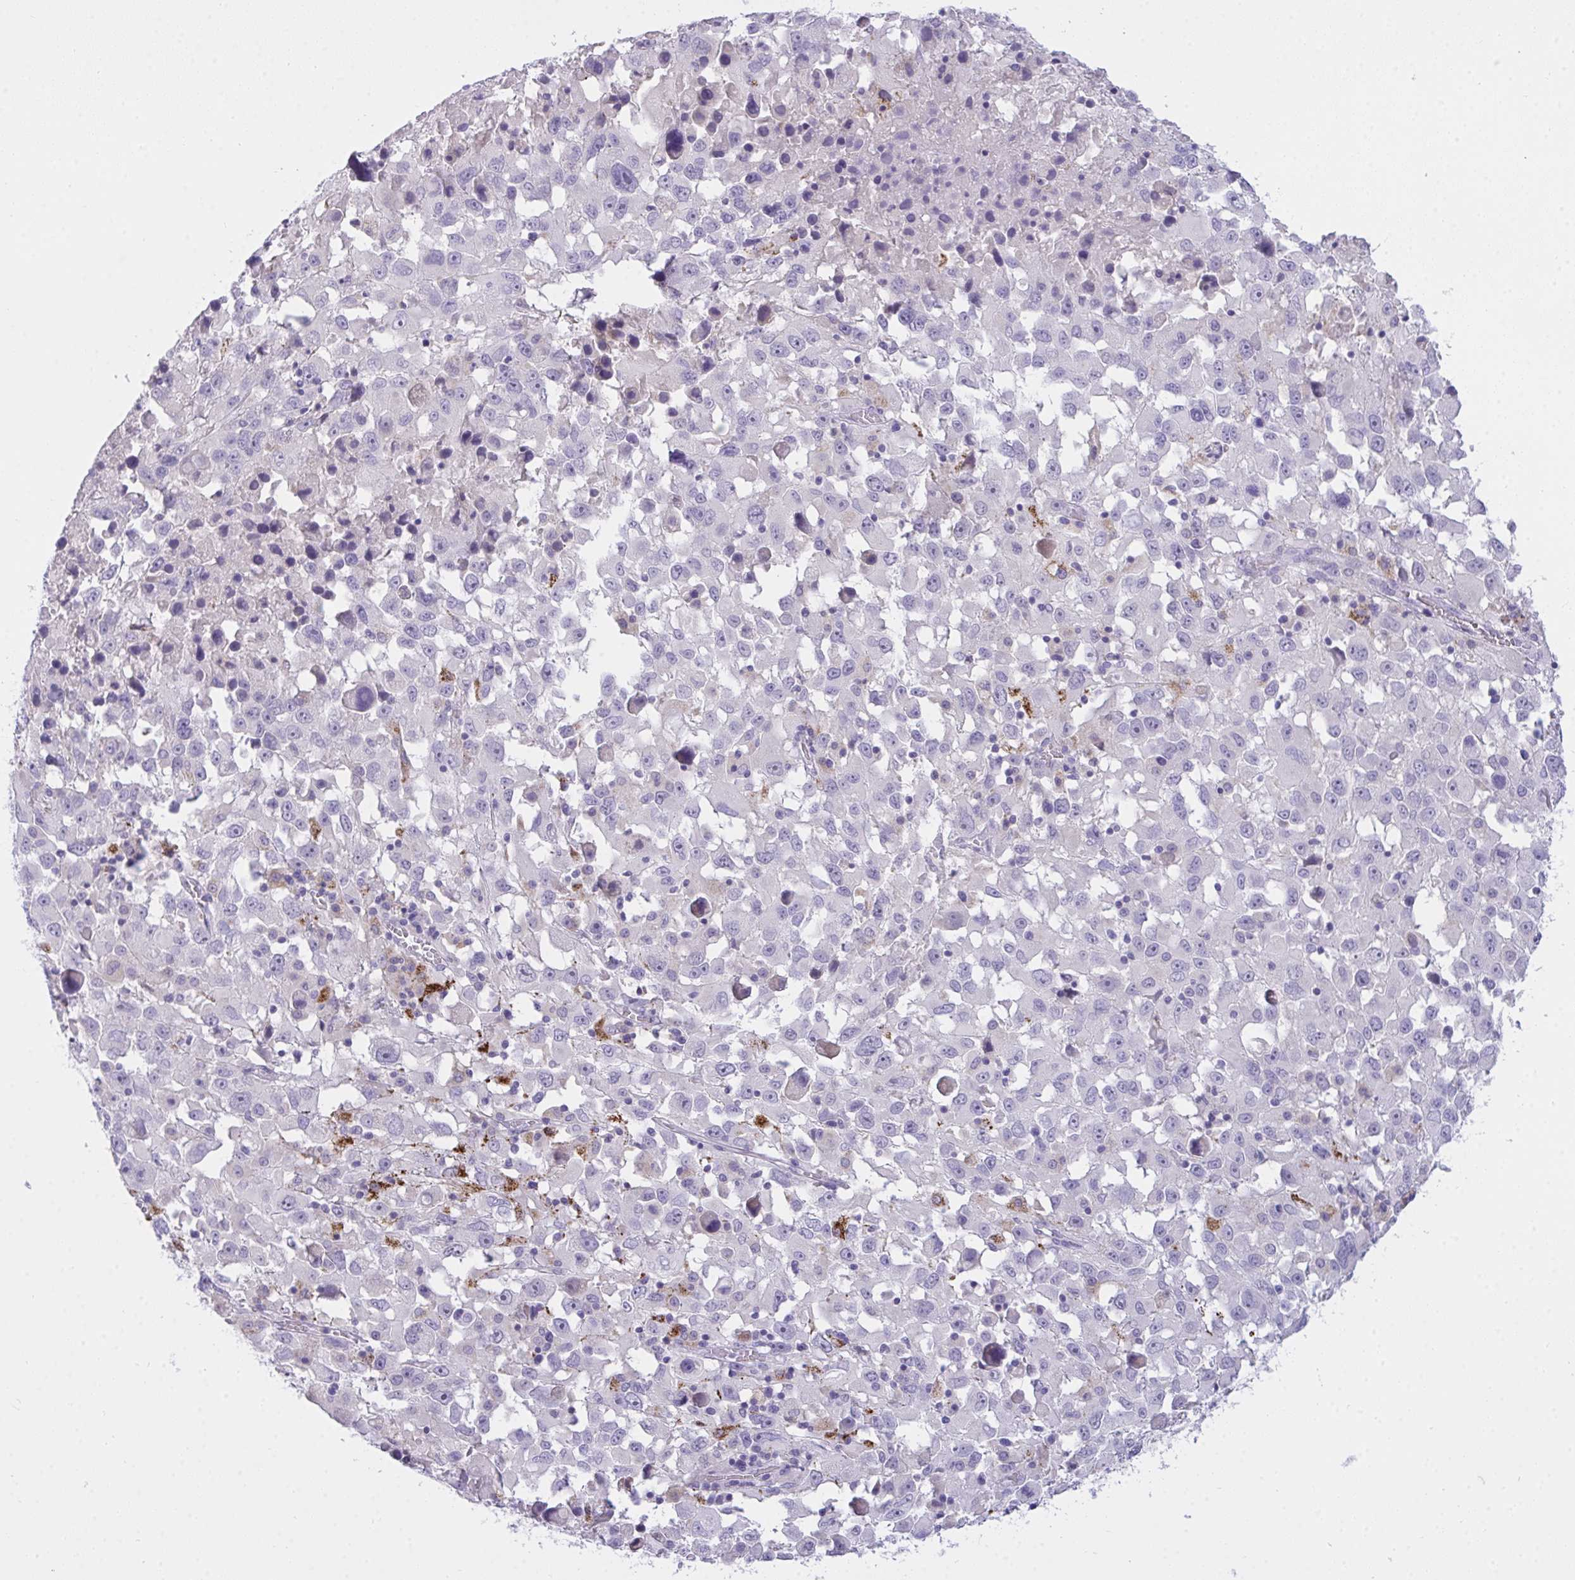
{"staining": {"intensity": "negative", "quantity": "none", "location": "none"}, "tissue": "melanoma", "cell_type": "Tumor cells", "image_type": "cancer", "snomed": [{"axis": "morphology", "description": "Malignant melanoma, Metastatic site"}, {"axis": "topography", "description": "Soft tissue"}], "caption": "The image displays no significant expression in tumor cells of melanoma. (Brightfield microscopy of DAB immunohistochemistry (IHC) at high magnification).", "gene": "SEMA6B", "patient": {"sex": "male", "age": 50}}